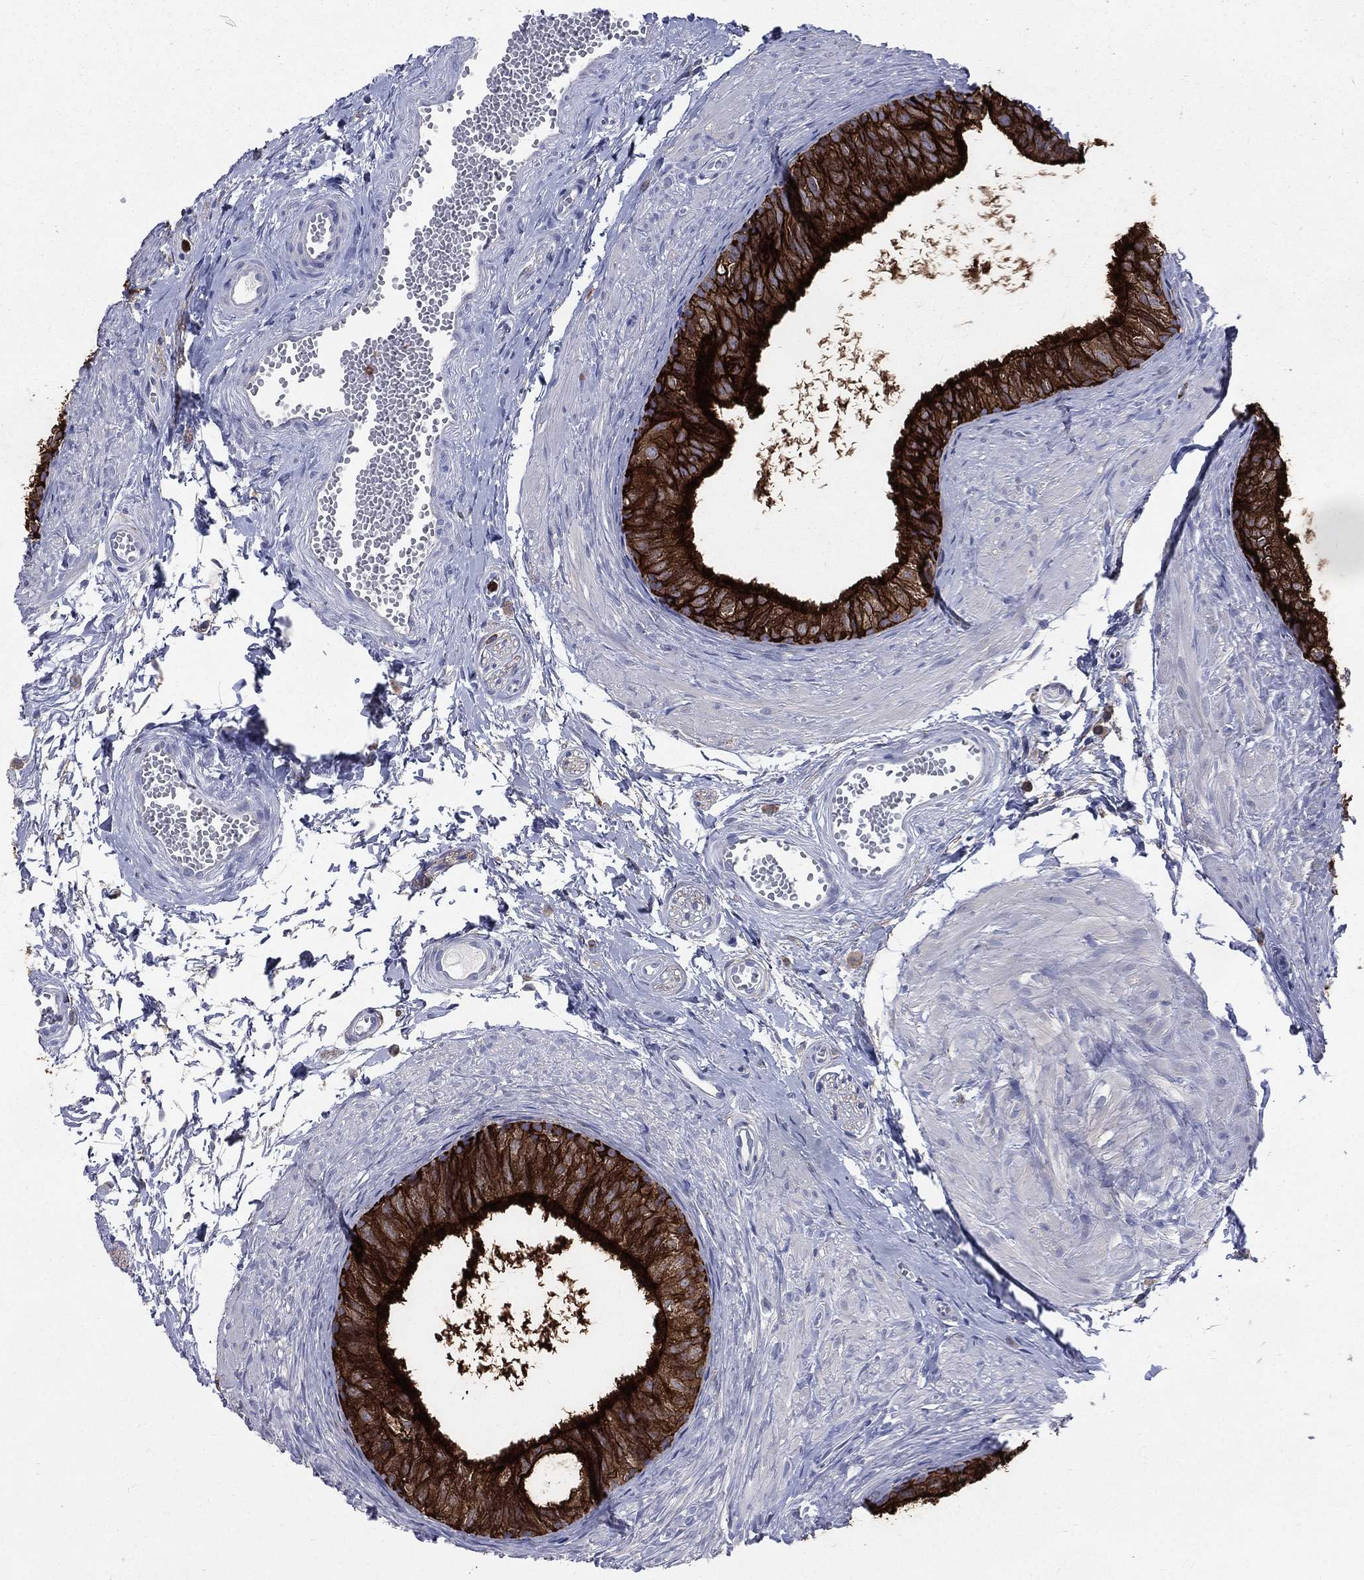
{"staining": {"intensity": "strong", "quantity": ">75%", "location": "cytoplasmic/membranous"}, "tissue": "epididymis", "cell_type": "Glandular cells", "image_type": "normal", "snomed": [{"axis": "morphology", "description": "Normal tissue, NOS"}, {"axis": "topography", "description": "Epididymis"}], "caption": "Brown immunohistochemical staining in normal human epididymis shows strong cytoplasmic/membranous positivity in approximately >75% of glandular cells.", "gene": "BASP1", "patient": {"sex": "male", "age": 22}}